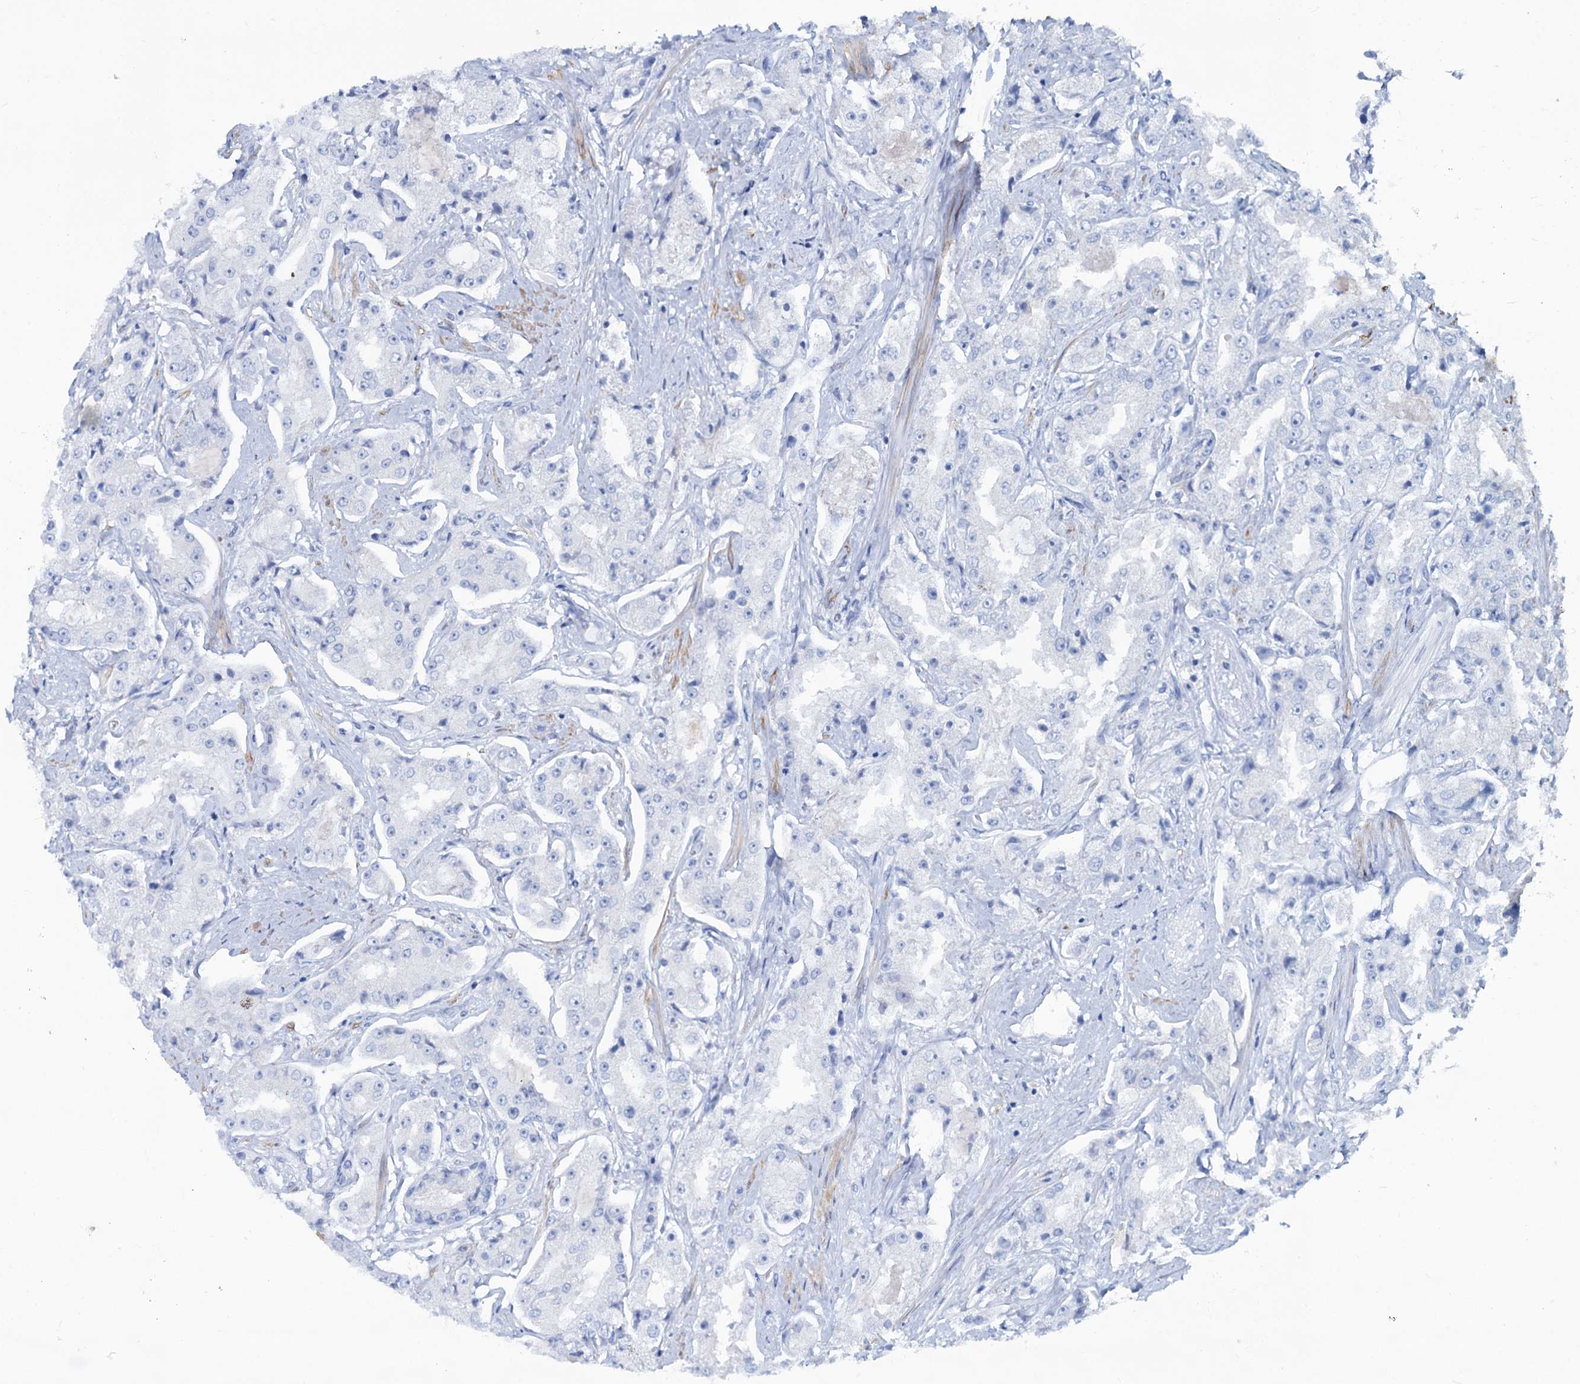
{"staining": {"intensity": "negative", "quantity": "none", "location": "none"}, "tissue": "prostate cancer", "cell_type": "Tumor cells", "image_type": "cancer", "snomed": [{"axis": "morphology", "description": "Adenocarcinoma, High grade"}, {"axis": "topography", "description": "Prostate"}], "caption": "Immunohistochemical staining of human adenocarcinoma (high-grade) (prostate) demonstrates no significant positivity in tumor cells.", "gene": "SLC1A3", "patient": {"sex": "male", "age": 73}}